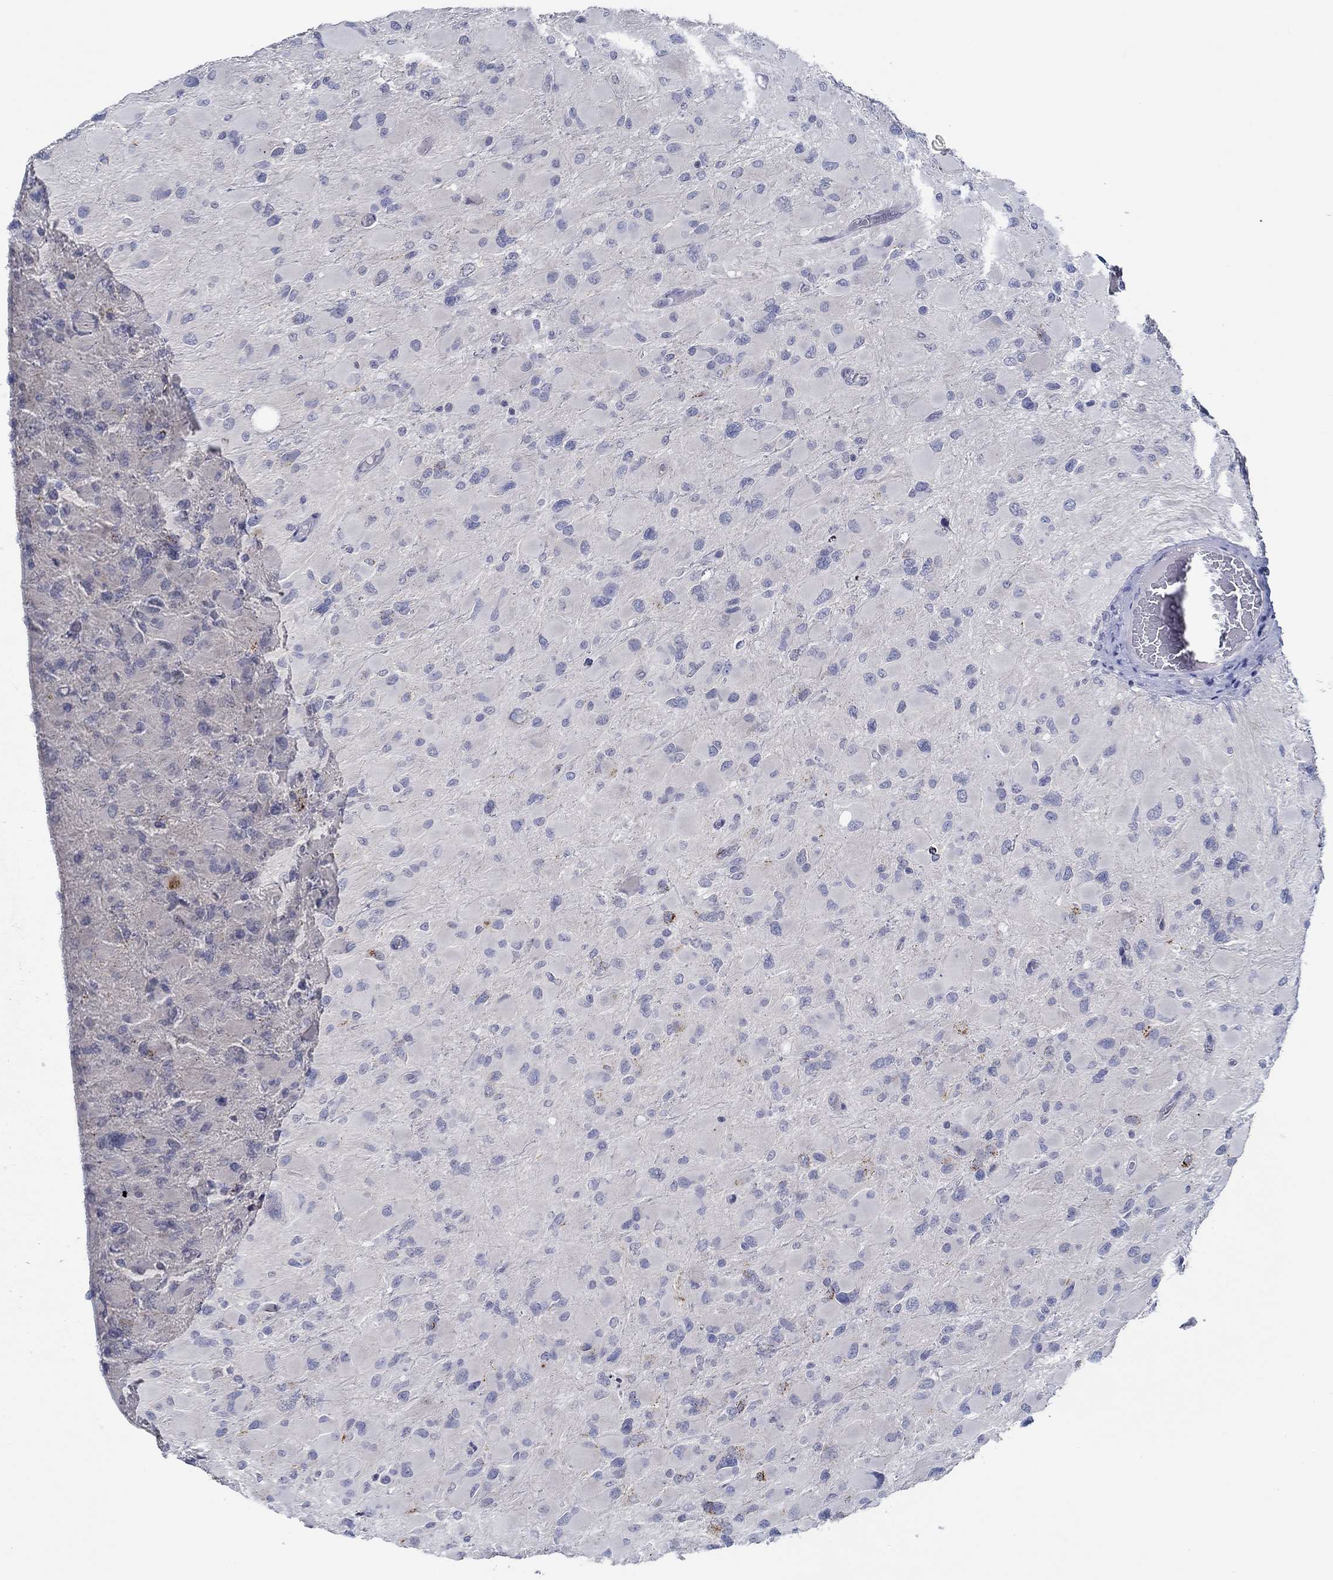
{"staining": {"intensity": "negative", "quantity": "none", "location": "none"}, "tissue": "glioma", "cell_type": "Tumor cells", "image_type": "cancer", "snomed": [{"axis": "morphology", "description": "Glioma, malignant, High grade"}, {"axis": "topography", "description": "Cerebral cortex"}], "caption": "IHC photomicrograph of neoplastic tissue: glioma stained with DAB exhibits no significant protein positivity in tumor cells.", "gene": "GJA5", "patient": {"sex": "female", "age": 36}}